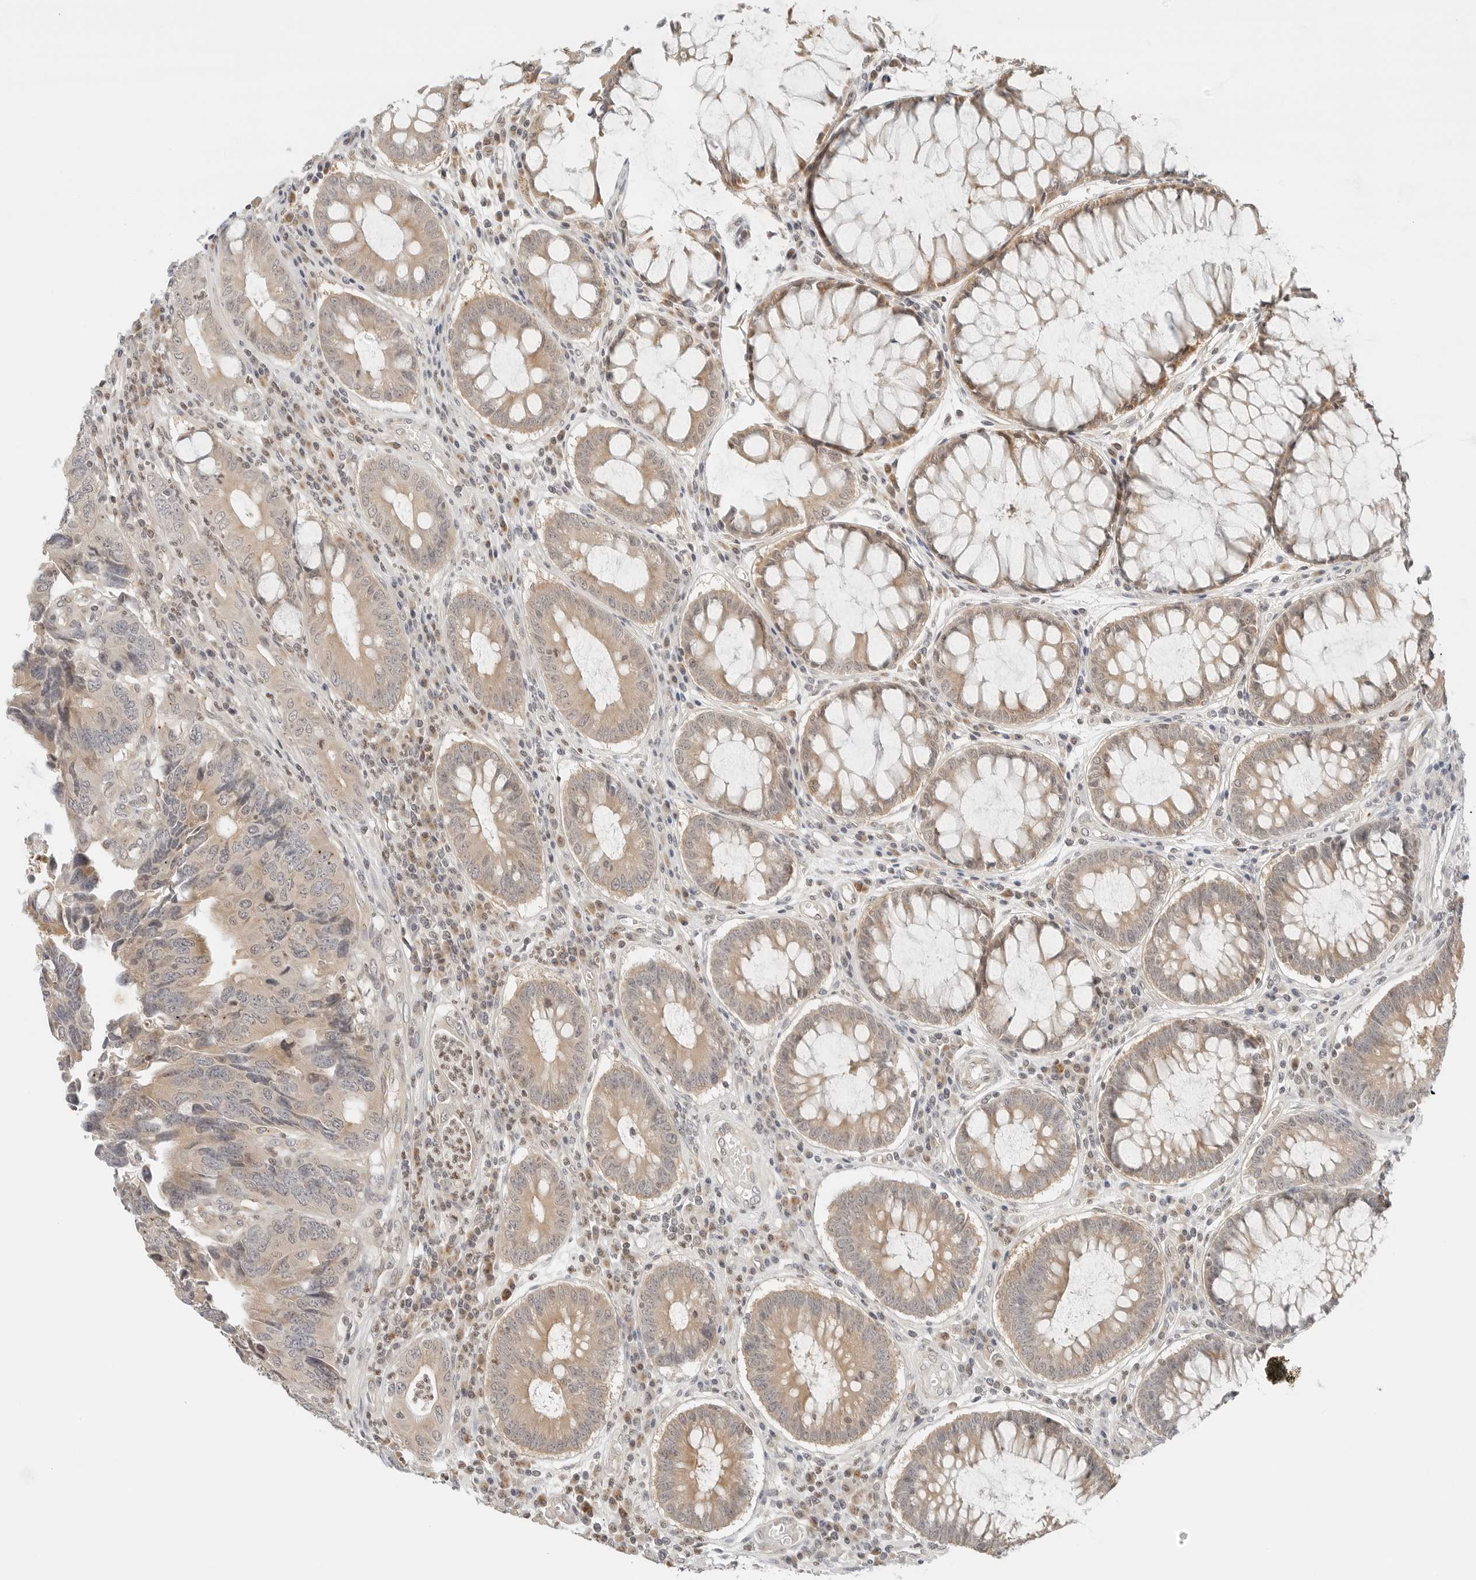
{"staining": {"intensity": "weak", "quantity": "<25%", "location": "cytoplasmic/membranous"}, "tissue": "colorectal cancer", "cell_type": "Tumor cells", "image_type": "cancer", "snomed": [{"axis": "morphology", "description": "Adenocarcinoma, NOS"}, {"axis": "topography", "description": "Rectum"}], "caption": "DAB (3,3'-diaminobenzidine) immunohistochemical staining of human colorectal adenocarcinoma displays no significant expression in tumor cells.", "gene": "IQCC", "patient": {"sex": "male", "age": 84}}